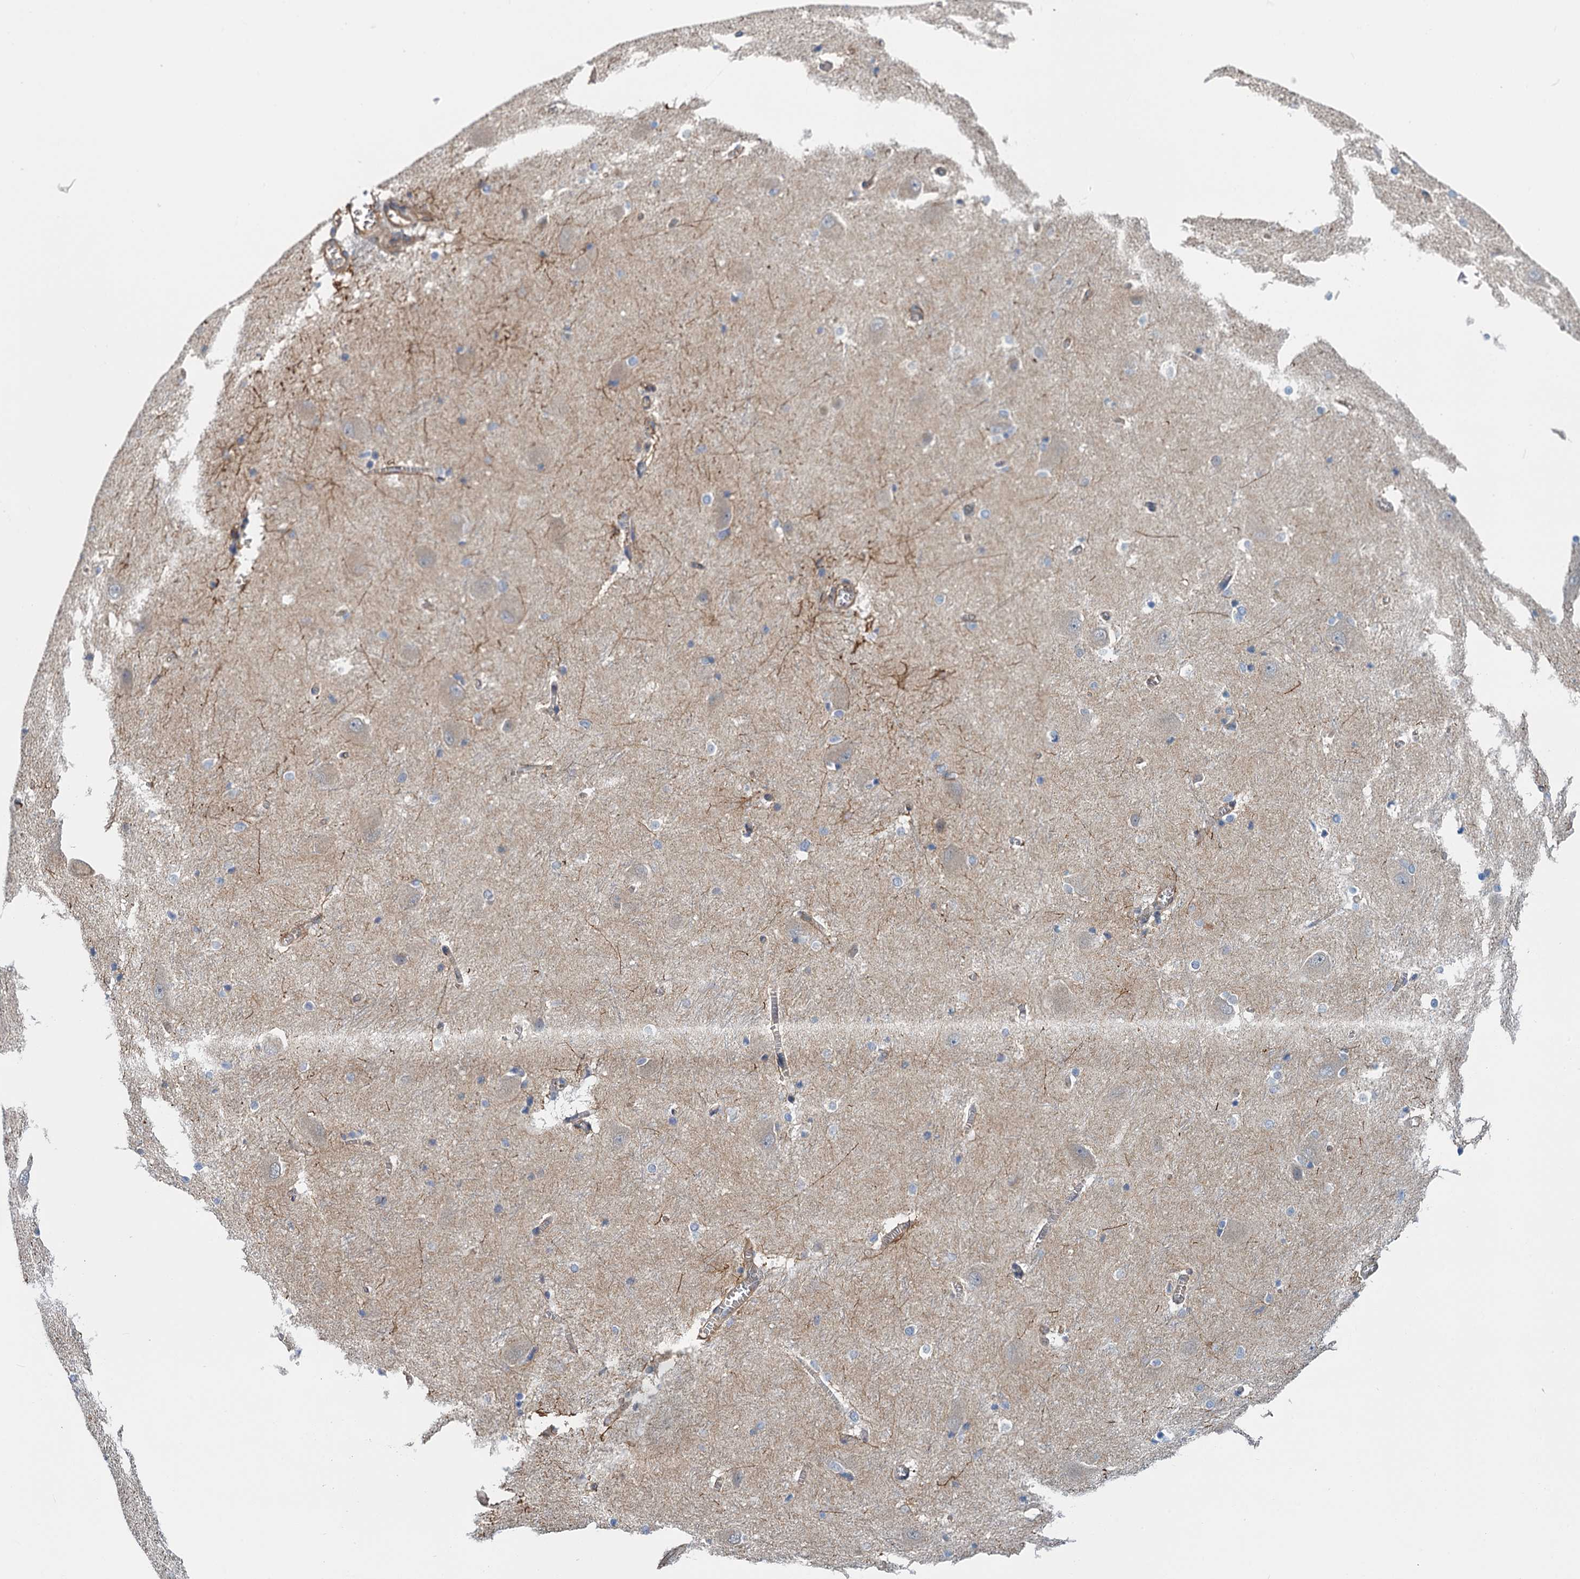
{"staining": {"intensity": "moderate", "quantity": "25%-75%", "location": "cytoplasmic/membranous"}, "tissue": "caudate", "cell_type": "Glial cells", "image_type": "normal", "snomed": [{"axis": "morphology", "description": "Normal tissue, NOS"}, {"axis": "topography", "description": "Lateral ventricle wall"}], "caption": "Caudate stained for a protein displays moderate cytoplasmic/membranous positivity in glial cells. (DAB IHC, brown staining for protein, blue staining for nuclei).", "gene": "ROGDI", "patient": {"sex": "male", "age": 37}}